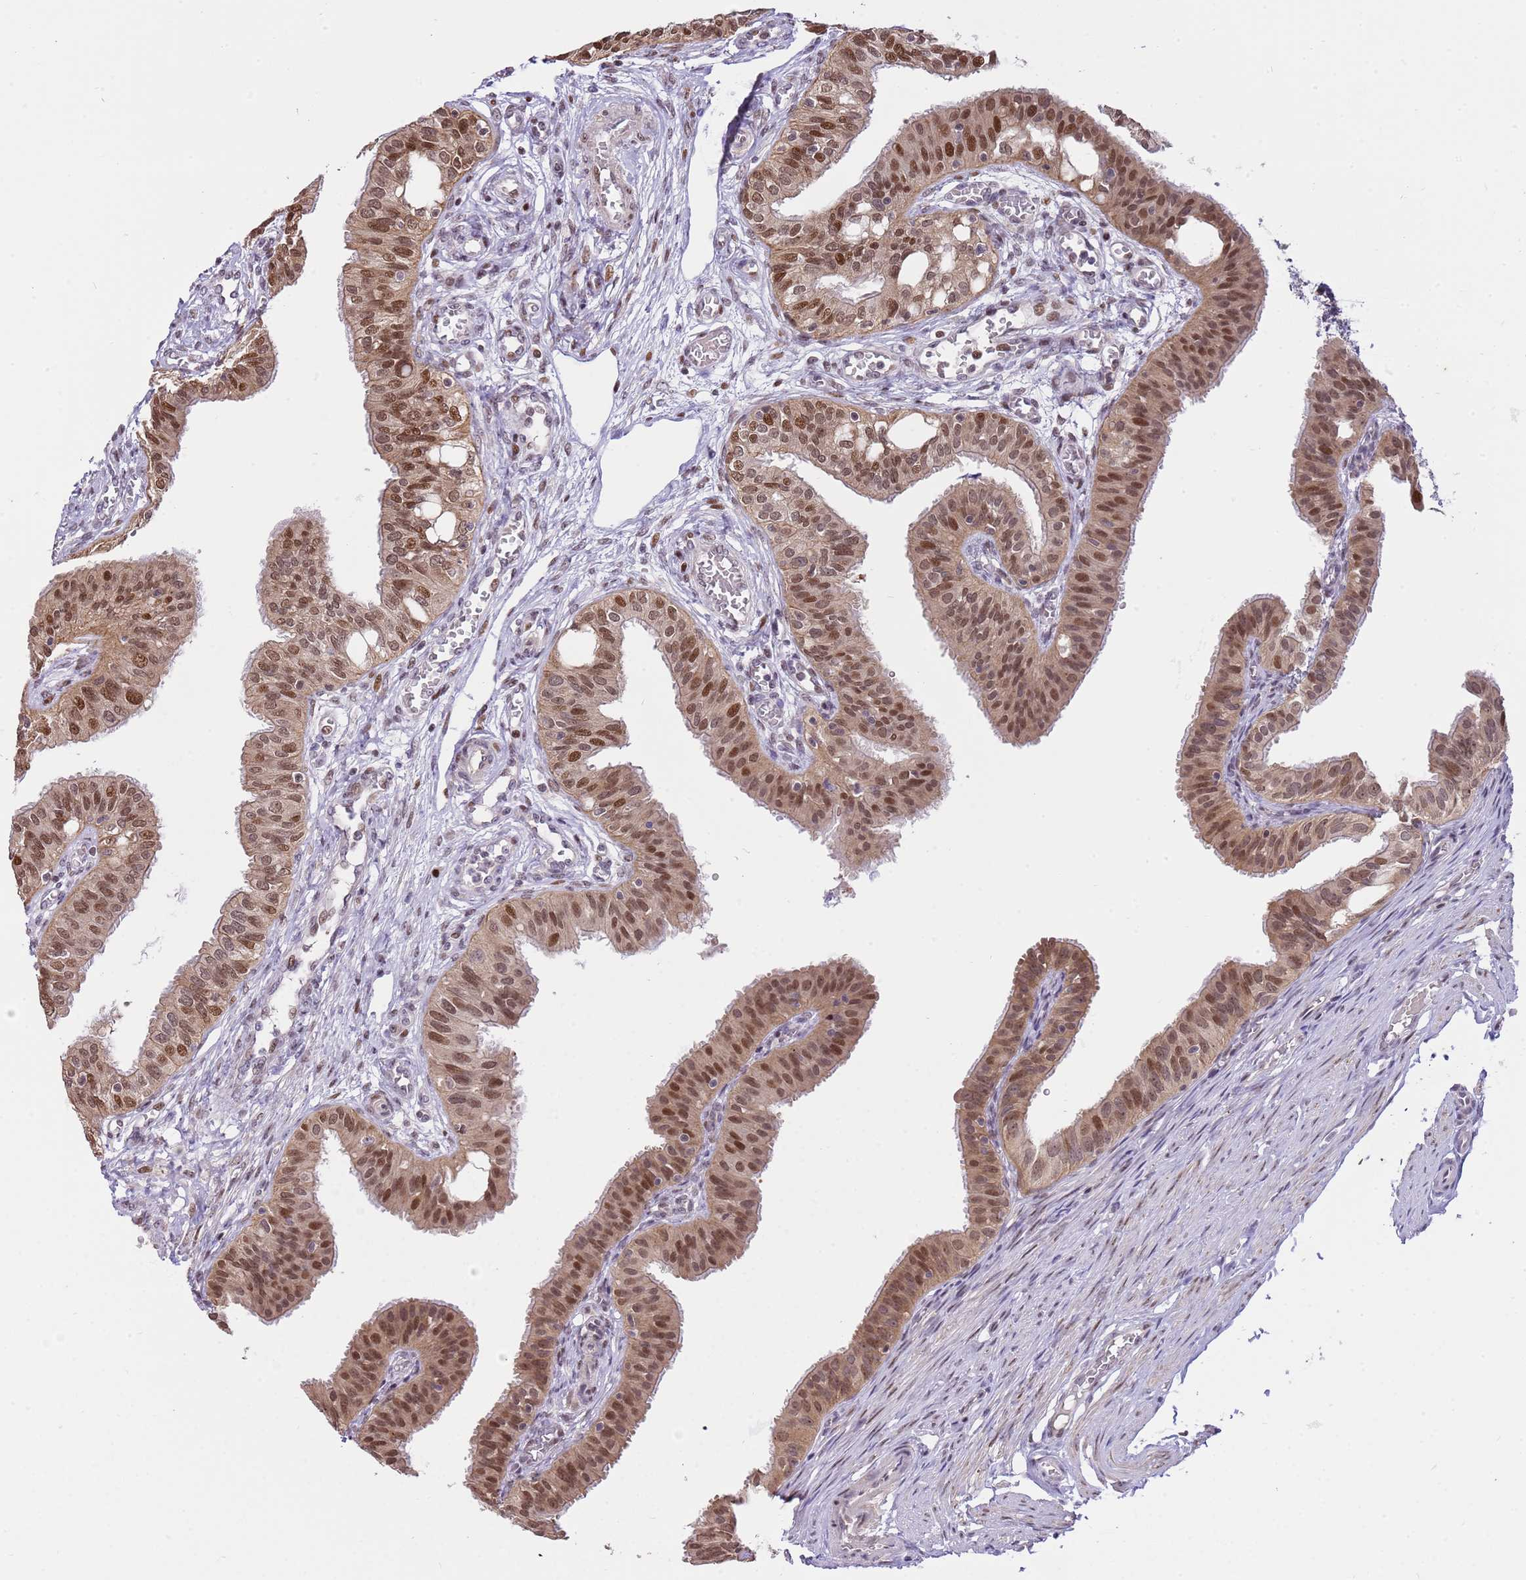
{"staining": {"intensity": "moderate", "quantity": ">75%", "location": "cytoplasmic/membranous,nuclear"}, "tissue": "fallopian tube", "cell_type": "Glandular cells", "image_type": "normal", "snomed": [{"axis": "morphology", "description": "Normal tissue, NOS"}, {"axis": "topography", "description": "Fallopian tube"}, {"axis": "topography", "description": "Ovary"}], "caption": "Immunohistochemical staining of unremarkable human fallopian tube reveals medium levels of moderate cytoplasmic/membranous,nuclear positivity in about >75% of glandular cells. The staining was performed using DAB (3,3'-diaminobenzidine) to visualize the protein expression in brown, while the nuclei were stained in blue with hematoxylin (Magnification: 20x).", "gene": "RFK", "patient": {"sex": "female", "age": 42}}